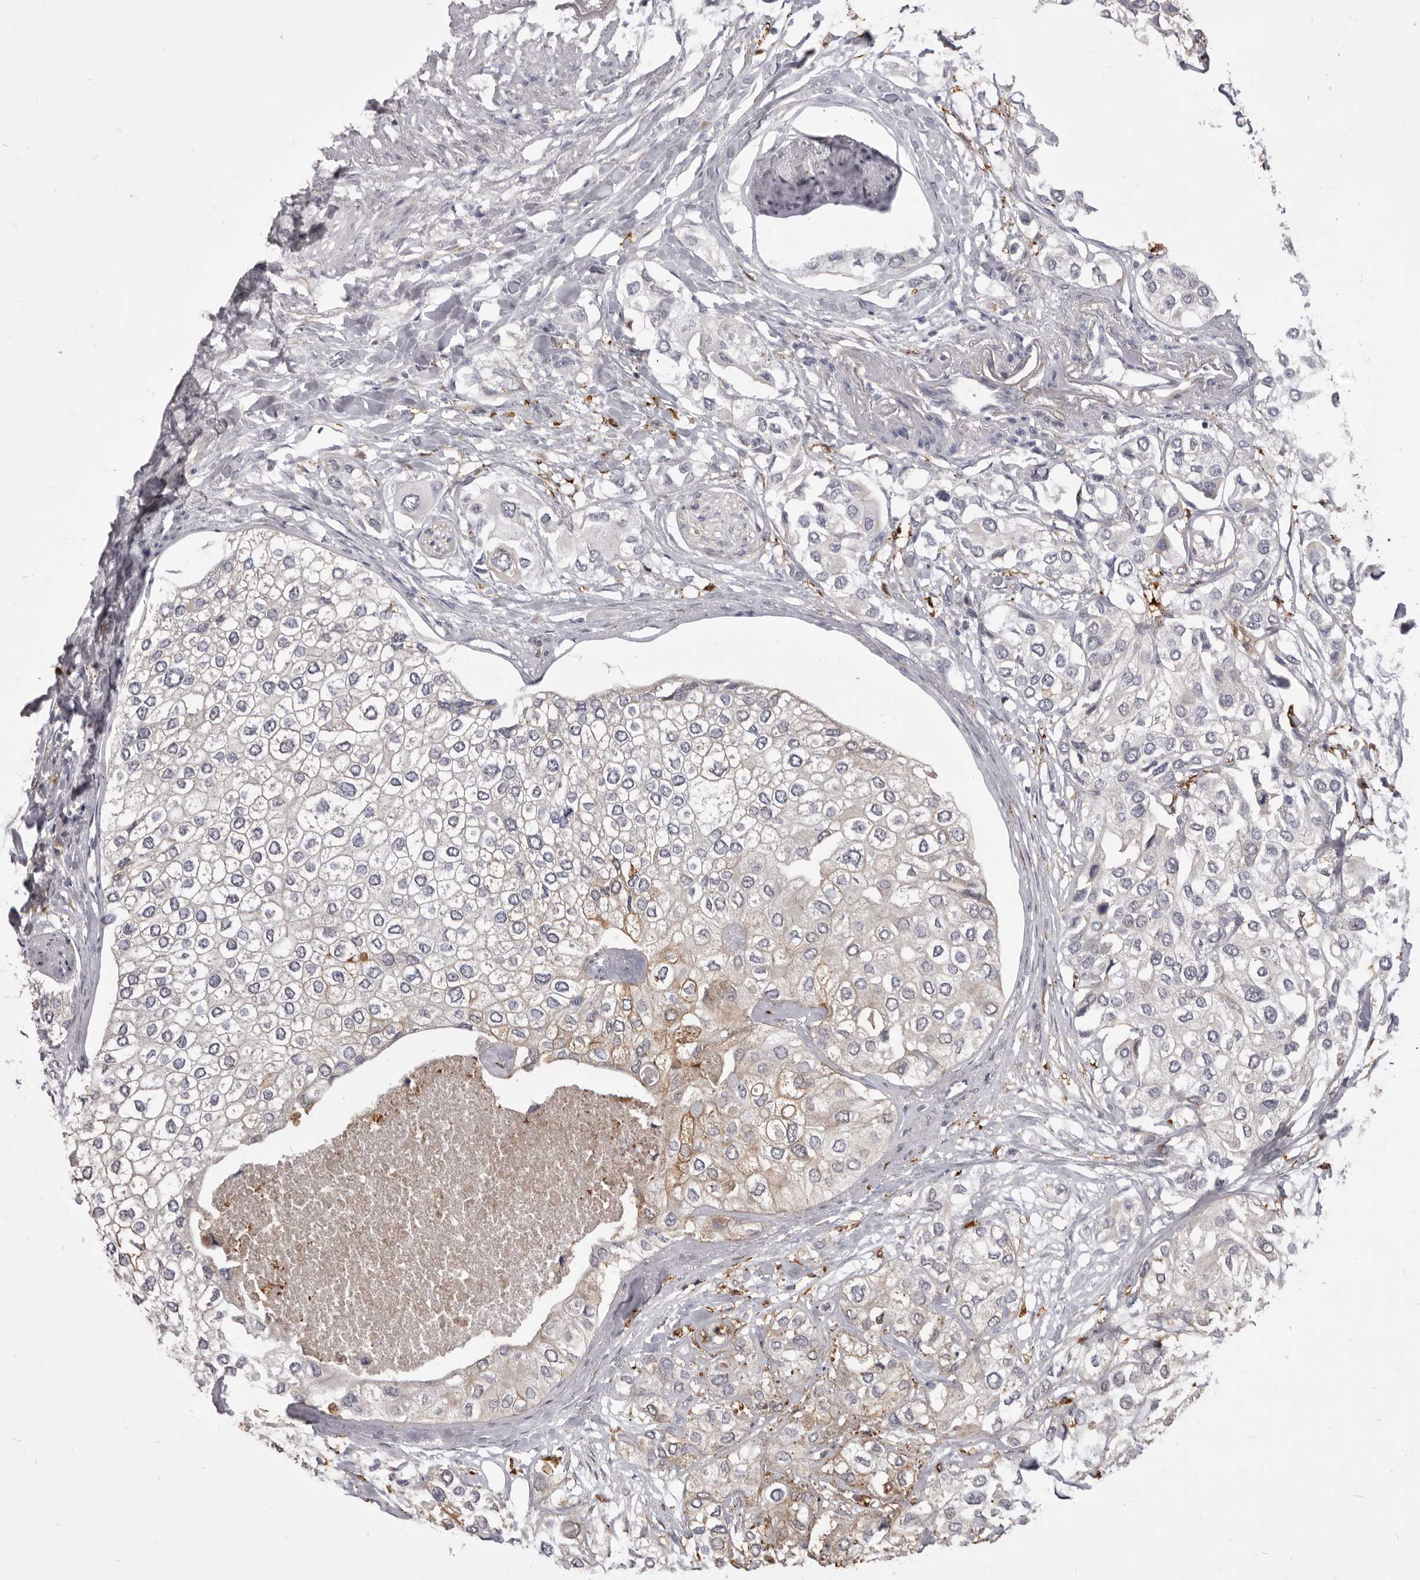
{"staining": {"intensity": "weak", "quantity": "<25%", "location": "cytoplasmic/membranous"}, "tissue": "urothelial cancer", "cell_type": "Tumor cells", "image_type": "cancer", "snomed": [{"axis": "morphology", "description": "Urothelial carcinoma, High grade"}, {"axis": "topography", "description": "Urinary bladder"}], "caption": "High magnification brightfield microscopy of urothelial carcinoma (high-grade) stained with DAB (brown) and counterstained with hematoxylin (blue): tumor cells show no significant positivity.", "gene": "VPS45", "patient": {"sex": "male", "age": 64}}